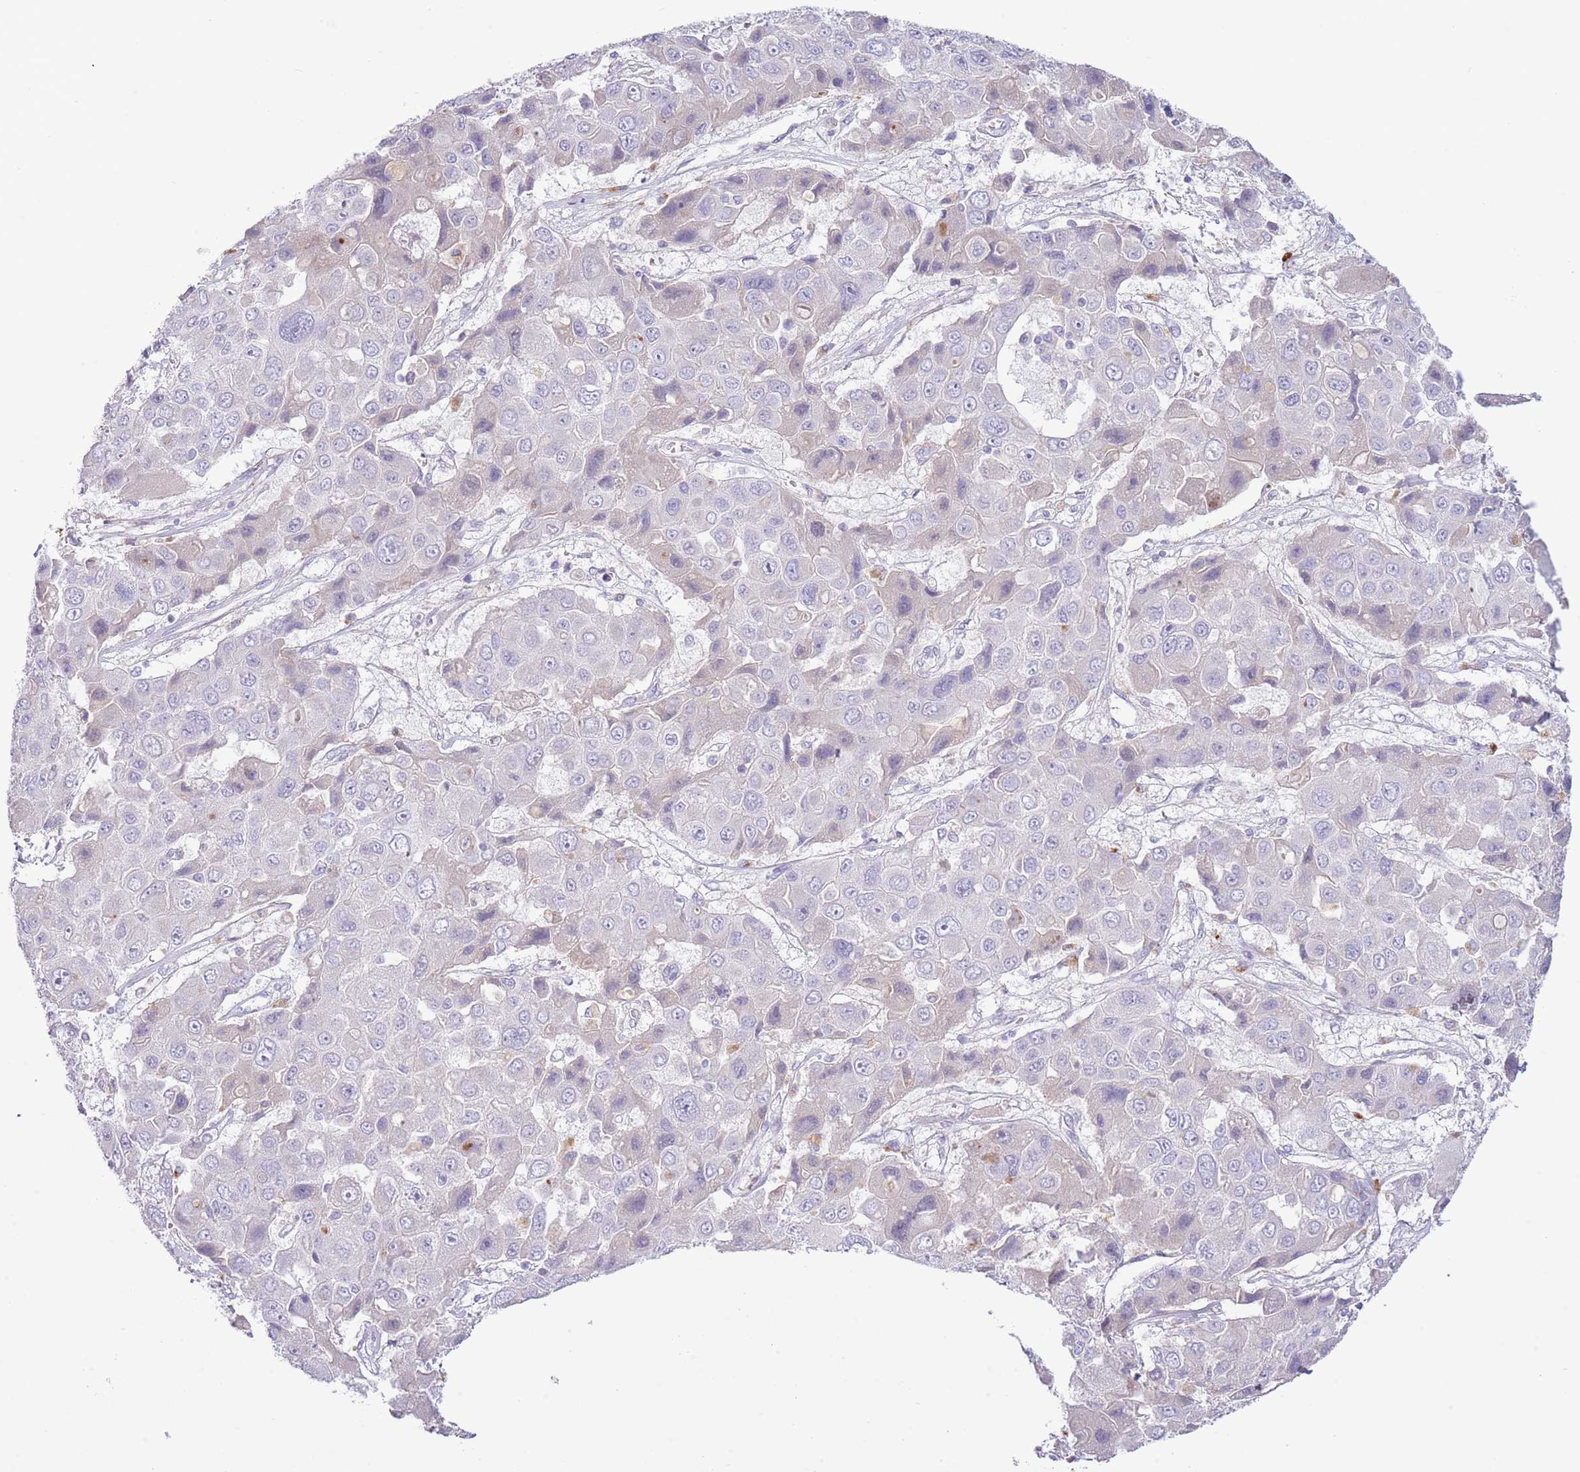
{"staining": {"intensity": "negative", "quantity": "none", "location": "none"}, "tissue": "liver cancer", "cell_type": "Tumor cells", "image_type": "cancer", "snomed": [{"axis": "morphology", "description": "Cholangiocarcinoma"}, {"axis": "topography", "description": "Liver"}], "caption": "The immunohistochemistry (IHC) histopathology image has no significant positivity in tumor cells of liver cancer tissue.", "gene": "ABHD17A", "patient": {"sex": "male", "age": 67}}